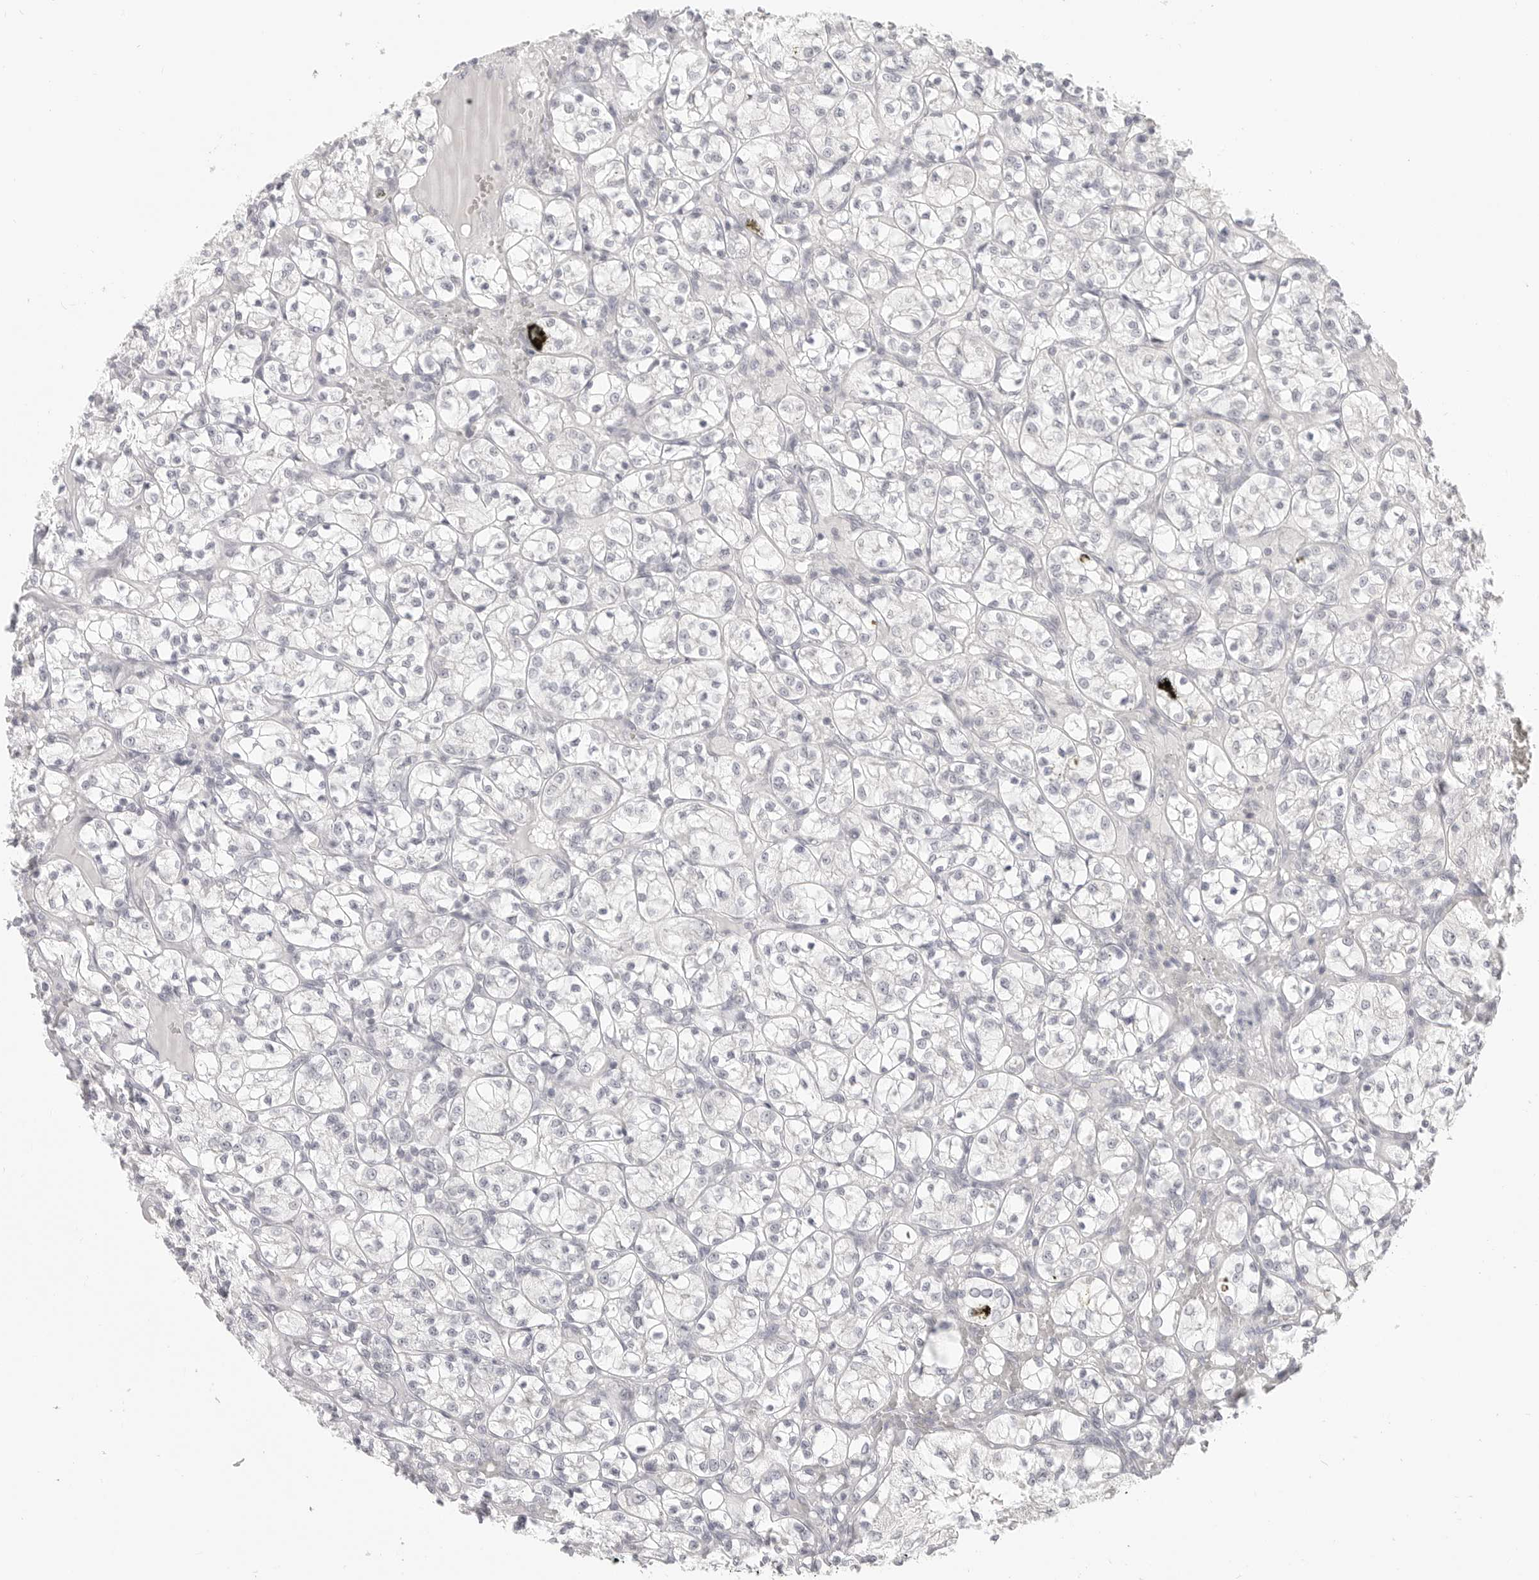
{"staining": {"intensity": "negative", "quantity": "none", "location": "none"}, "tissue": "renal cancer", "cell_type": "Tumor cells", "image_type": "cancer", "snomed": [{"axis": "morphology", "description": "Adenocarcinoma, NOS"}, {"axis": "topography", "description": "Kidney"}], "caption": "Protein analysis of renal cancer (adenocarcinoma) displays no significant positivity in tumor cells.", "gene": "KLK11", "patient": {"sex": "female", "age": 69}}